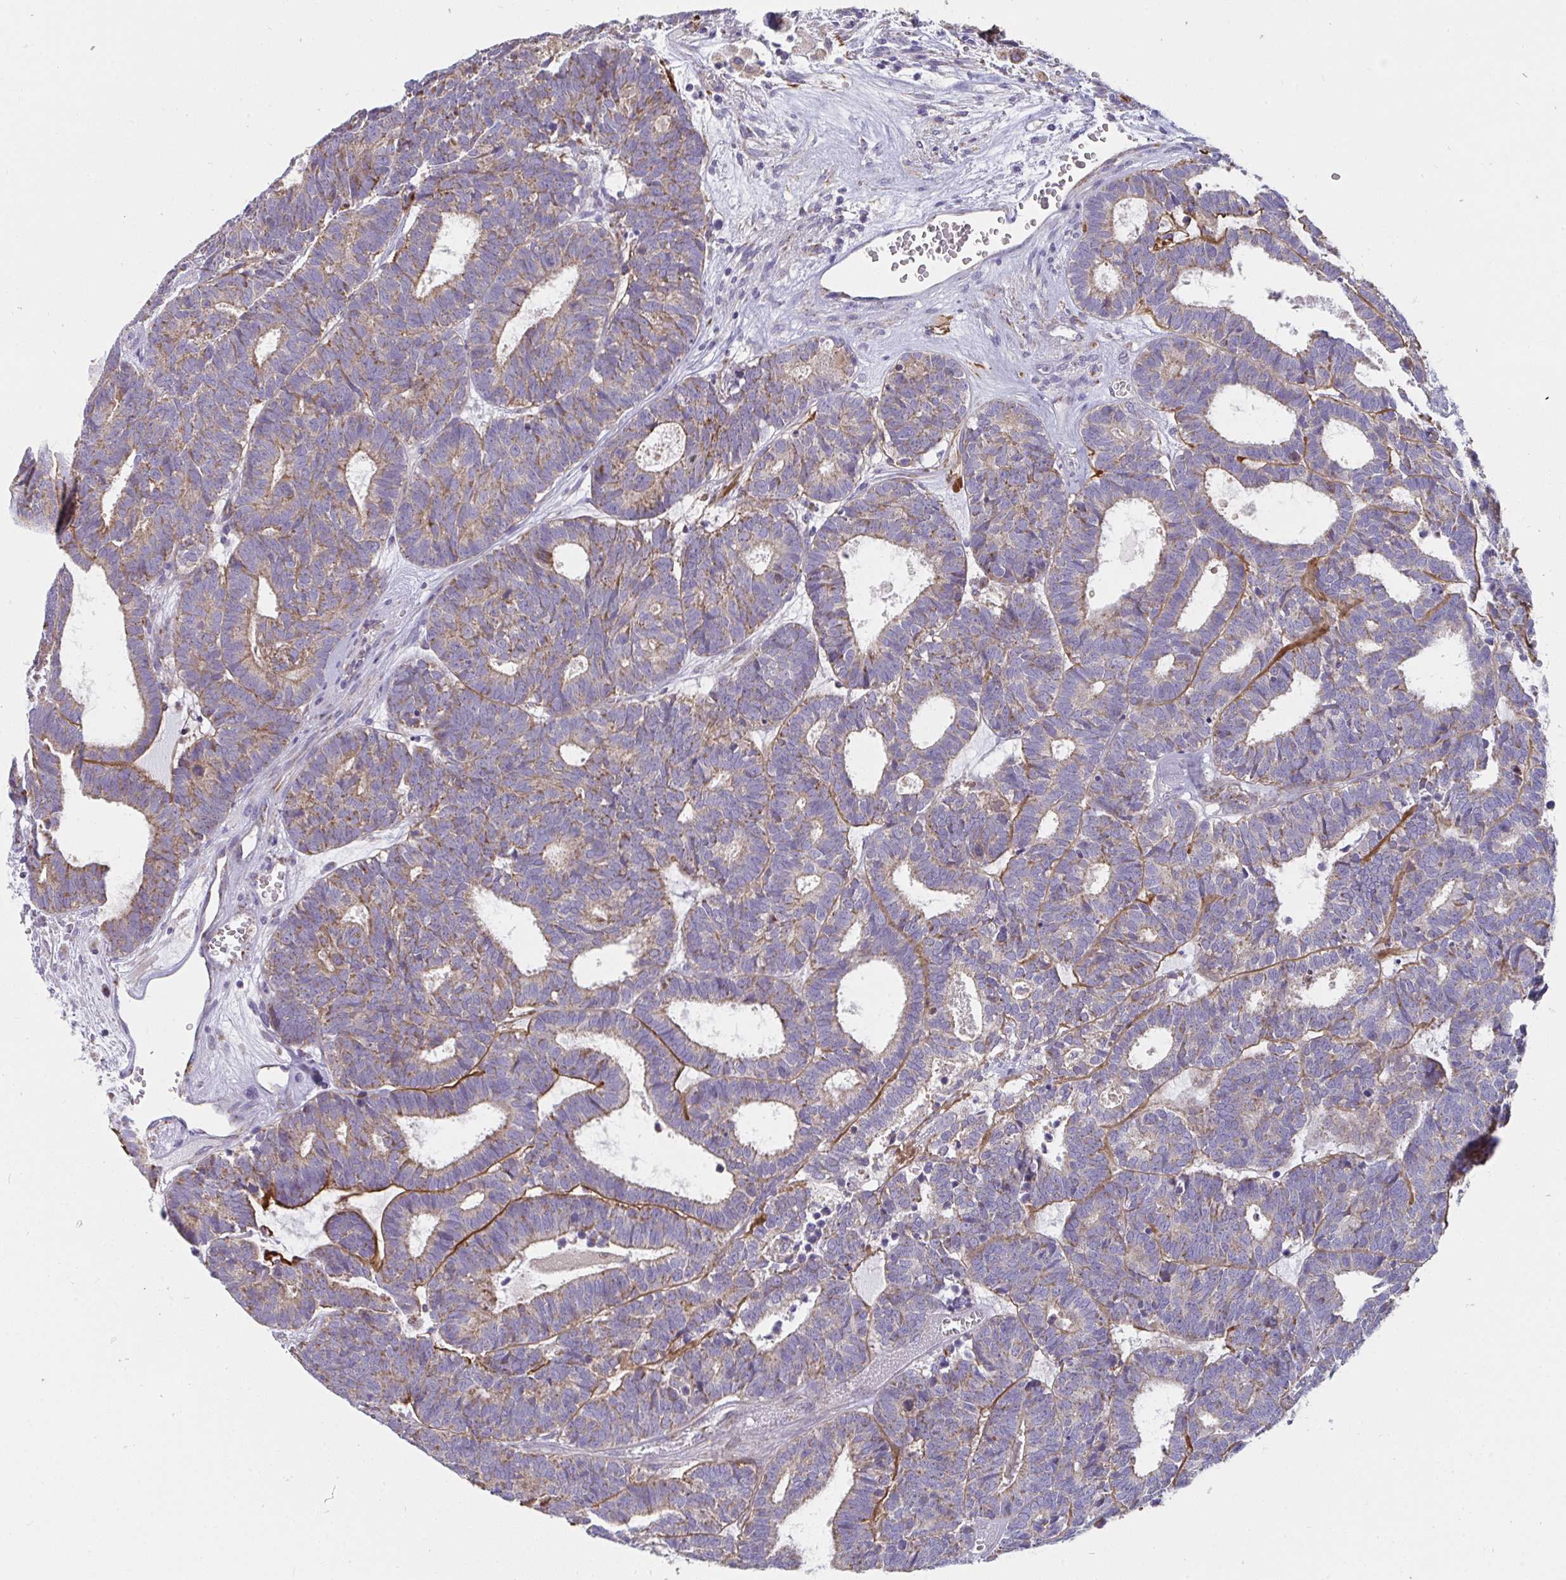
{"staining": {"intensity": "weak", "quantity": "25%-75%", "location": "cytoplasmic/membranous"}, "tissue": "head and neck cancer", "cell_type": "Tumor cells", "image_type": "cancer", "snomed": [{"axis": "morphology", "description": "Adenocarcinoma, NOS"}, {"axis": "topography", "description": "Head-Neck"}], "caption": "The image shows immunohistochemical staining of adenocarcinoma (head and neck). There is weak cytoplasmic/membranous expression is present in about 25%-75% of tumor cells.", "gene": "FAHD1", "patient": {"sex": "female", "age": 81}}